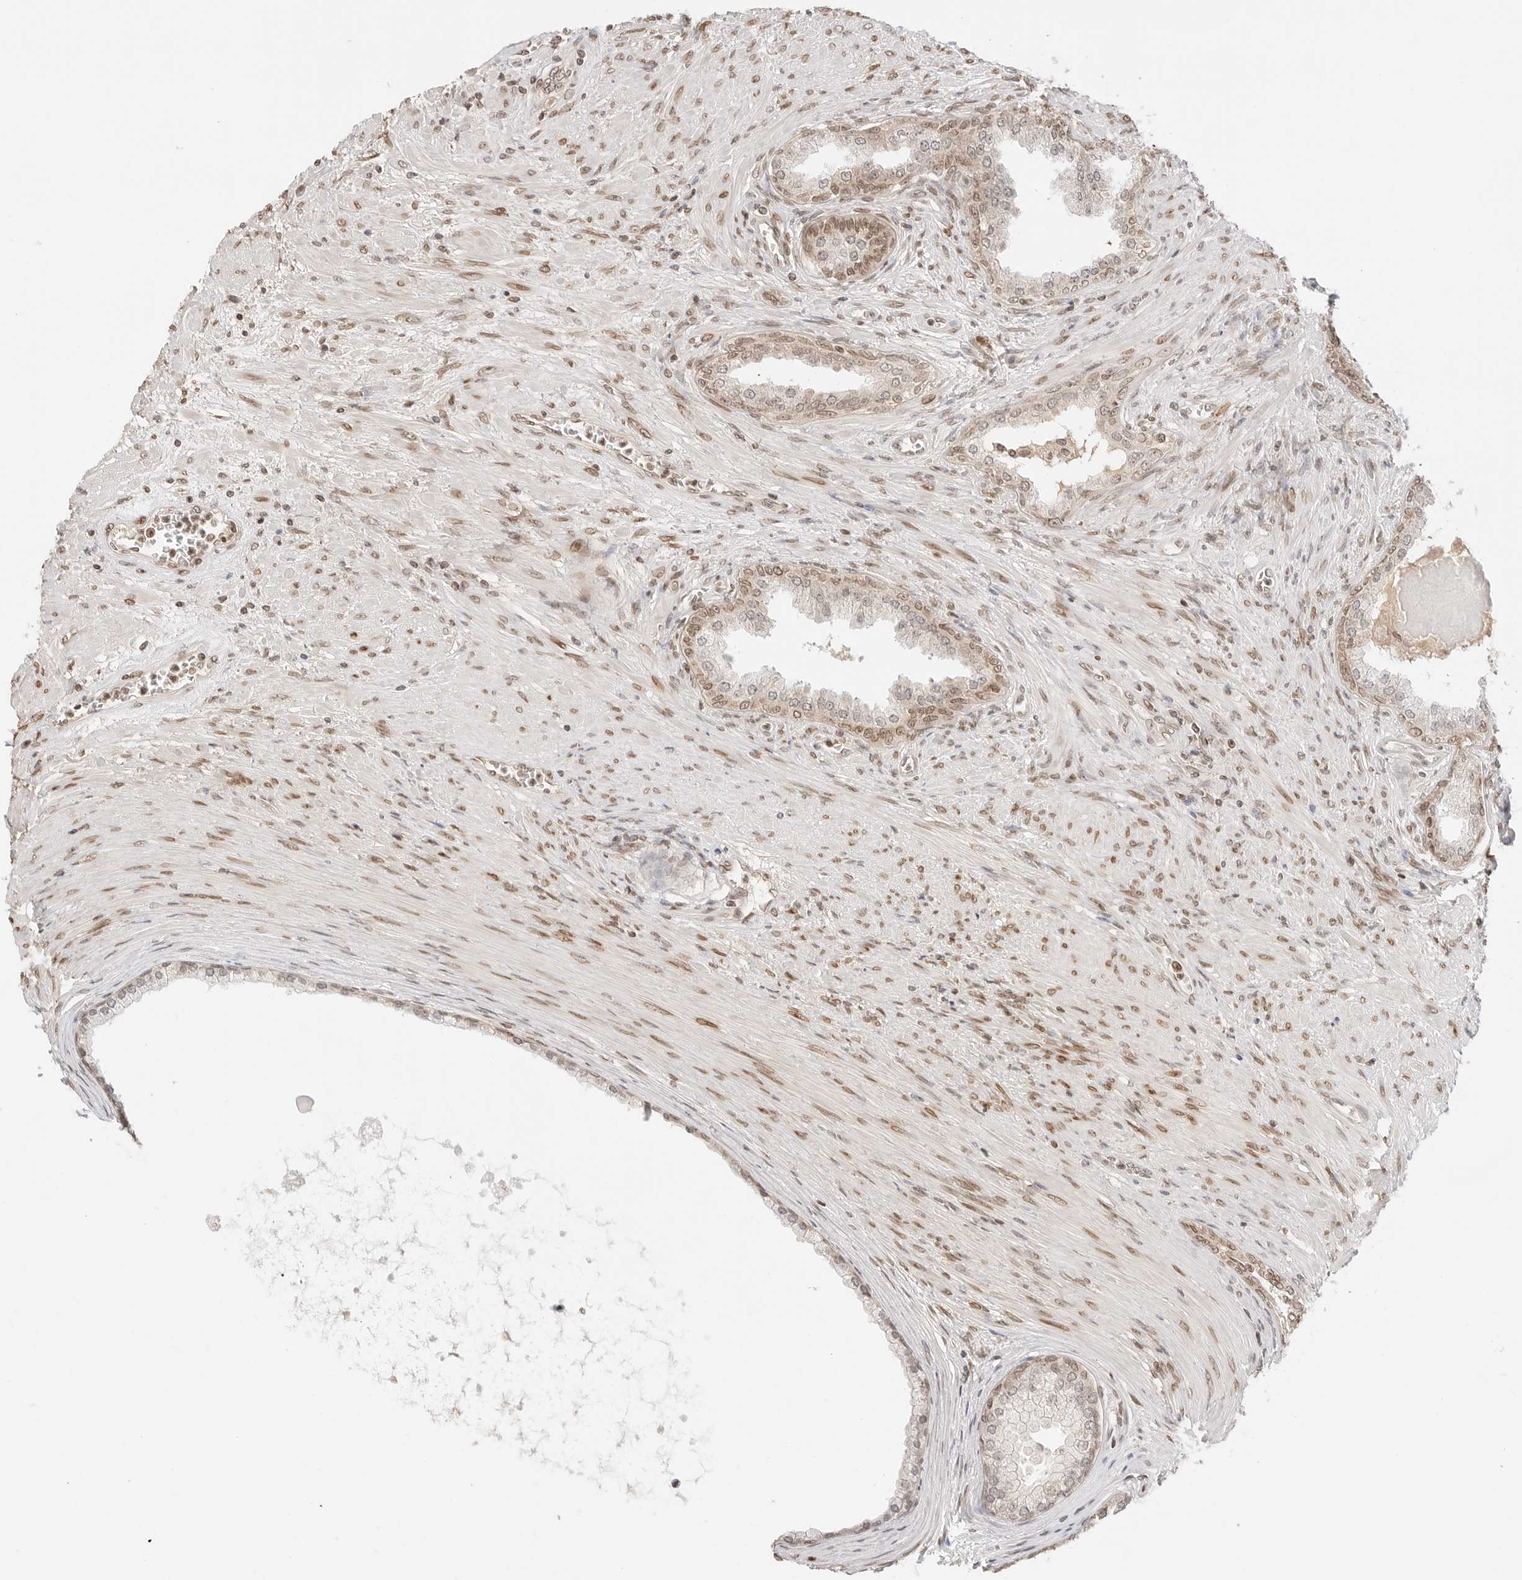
{"staining": {"intensity": "weak", "quantity": ">75%", "location": "cytoplasmic/membranous,nuclear"}, "tissue": "prostate cancer", "cell_type": "Tumor cells", "image_type": "cancer", "snomed": [{"axis": "morphology", "description": "Normal tissue, NOS"}, {"axis": "morphology", "description": "Adenocarcinoma, Low grade"}, {"axis": "topography", "description": "Prostate"}, {"axis": "topography", "description": "Peripheral nerve tissue"}], "caption": "Approximately >75% of tumor cells in human prostate adenocarcinoma (low-grade) show weak cytoplasmic/membranous and nuclear protein positivity as visualized by brown immunohistochemical staining.", "gene": "POLH", "patient": {"sex": "male", "age": 71}}